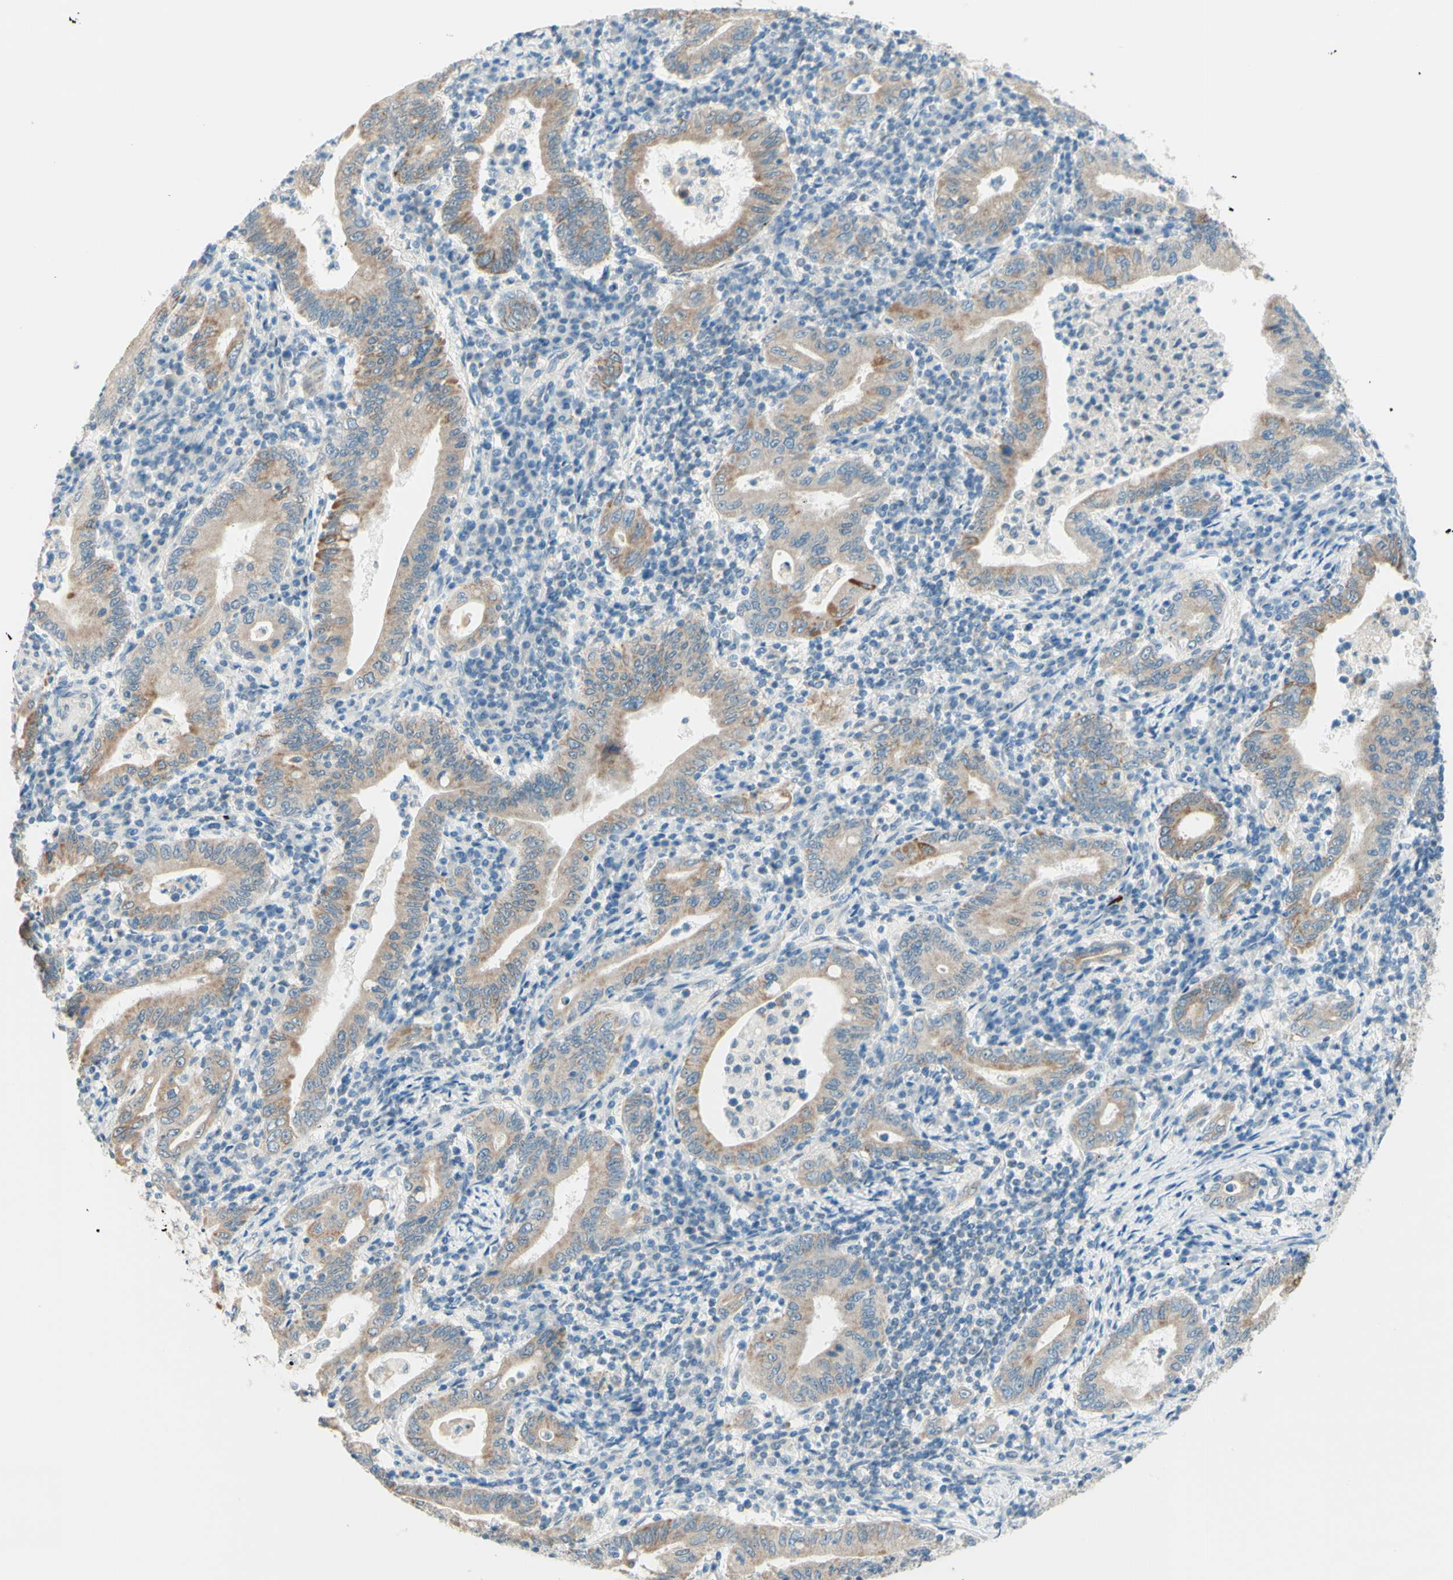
{"staining": {"intensity": "weak", "quantity": "25%-75%", "location": "cytoplasmic/membranous"}, "tissue": "stomach cancer", "cell_type": "Tumor cells", "image_type": "cancer", "snomed": [{"axis": "morphology", "description": "Normal tissue, NOS"}, {"axis": "morphology", "description": "Adenocarcinoma, NOS"}, {"axis": "topography", "description": "Esophagus"}, {"axis": "topography", "description": "Stomach, upper"}, {"axis": "topography", "description": "Peripheral nerve tissue"}], "caption": "Protein staining of stomach cancer (adenocarcinoma) tissue displays weak cytoplasmic/membranous positivity in approximately 25%-75% of tumor cells.", "gene": "JPH1", "patient": {"sex": "male", "age": 62}}